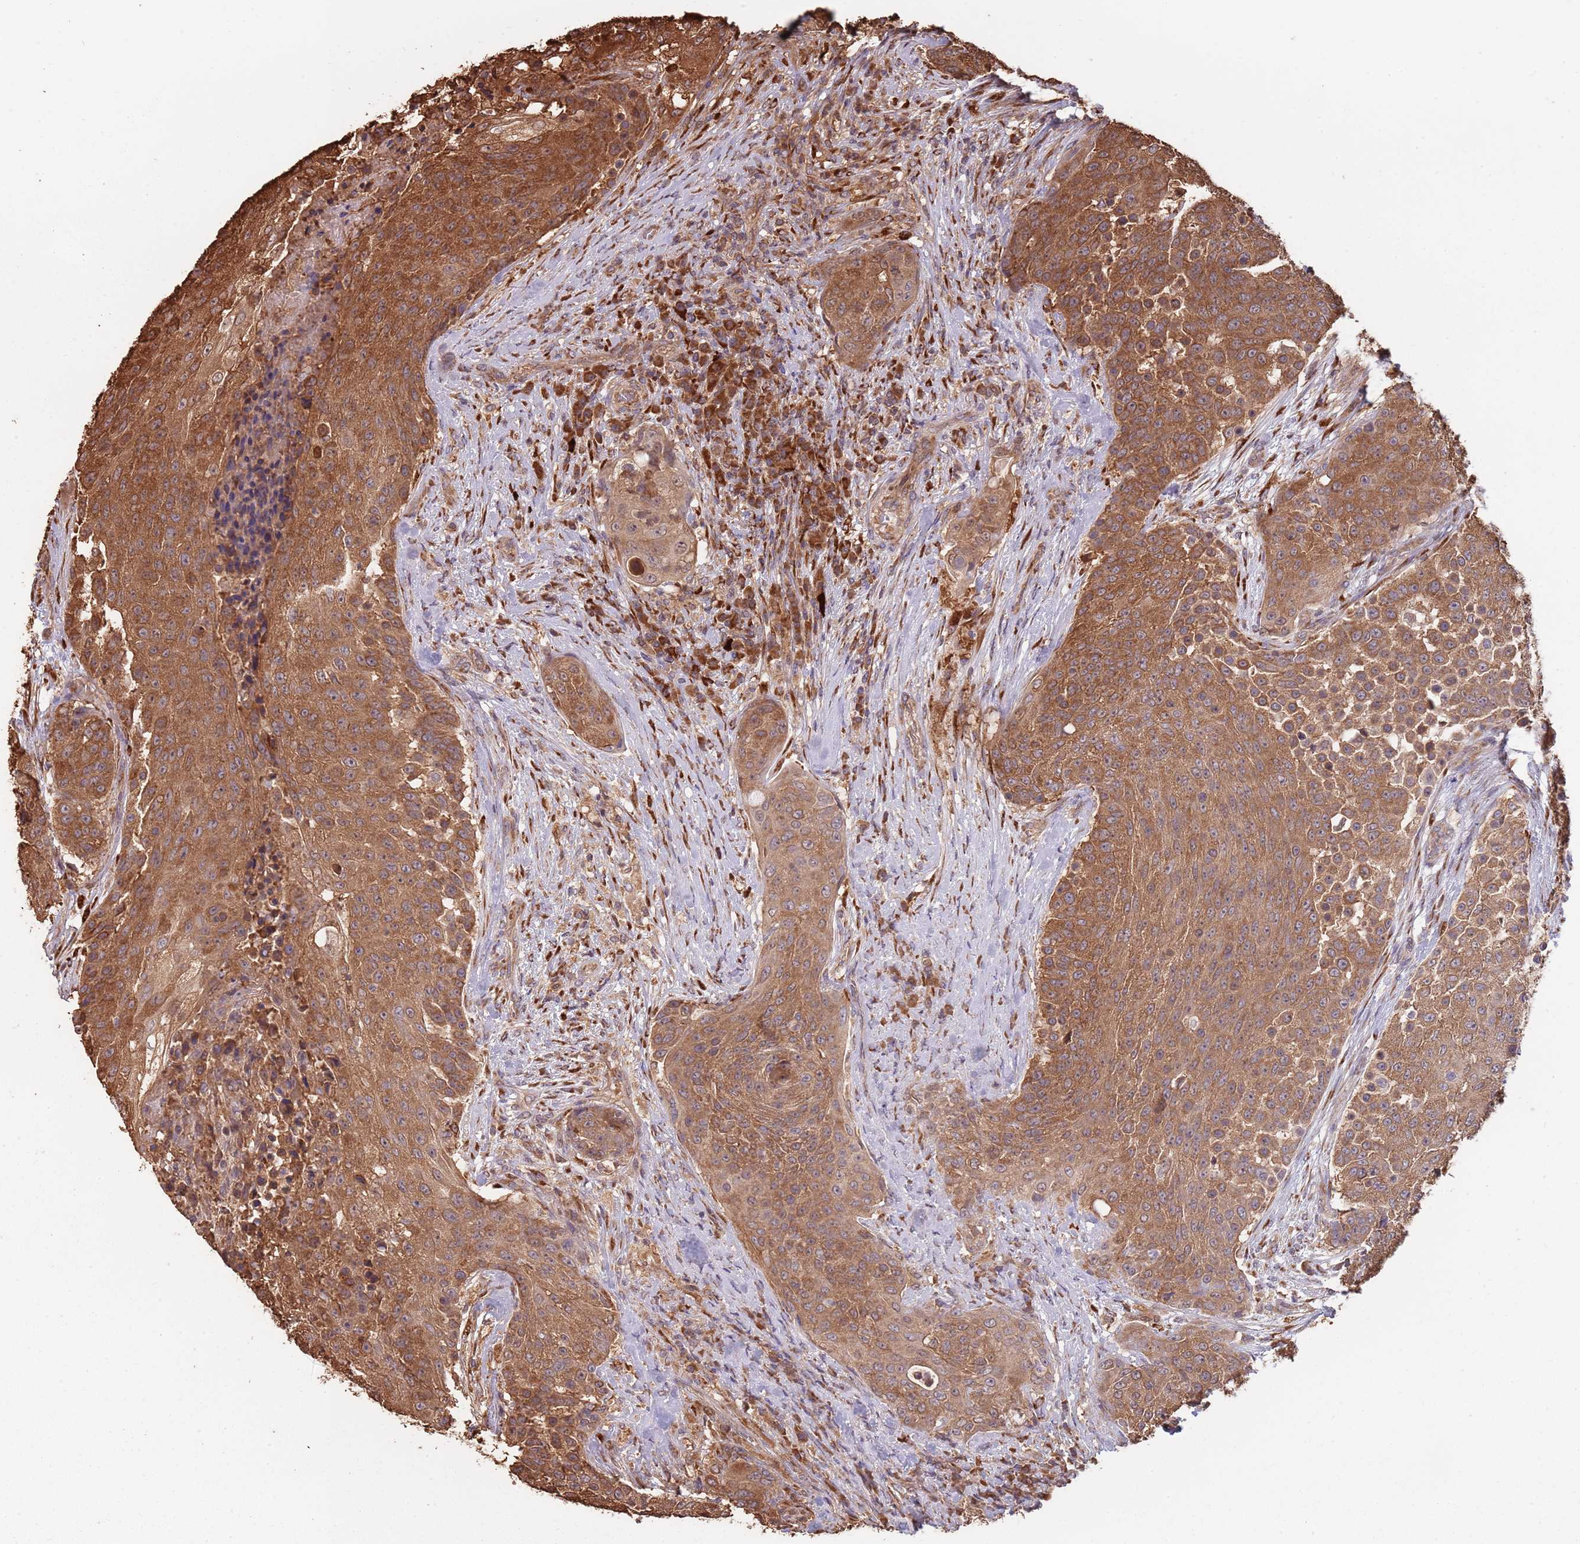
{"staining": {"intensity": "strong", "quantity": ">75%", "location": "cytoplasmic/membranous"}, "tissue": "urothelial cancer", "cell_type": "Tumor cells", "image_type": "cancer", "snomed": [{"axis": "morphology", "description": "Urothelial carcinoma, High grade"}, {"axis": "topography", "description": "Urinary bladder"}], "caption": "Protein expression analysis of human high-grade urothelial carcinoma reveals strong cytoplasmic/membranous staining in about >75% of tumor cells. (IHC, brightfield microscopy, high magnification).", "gene": "COG4", "patient": {"sex": "female", "age": 63}}